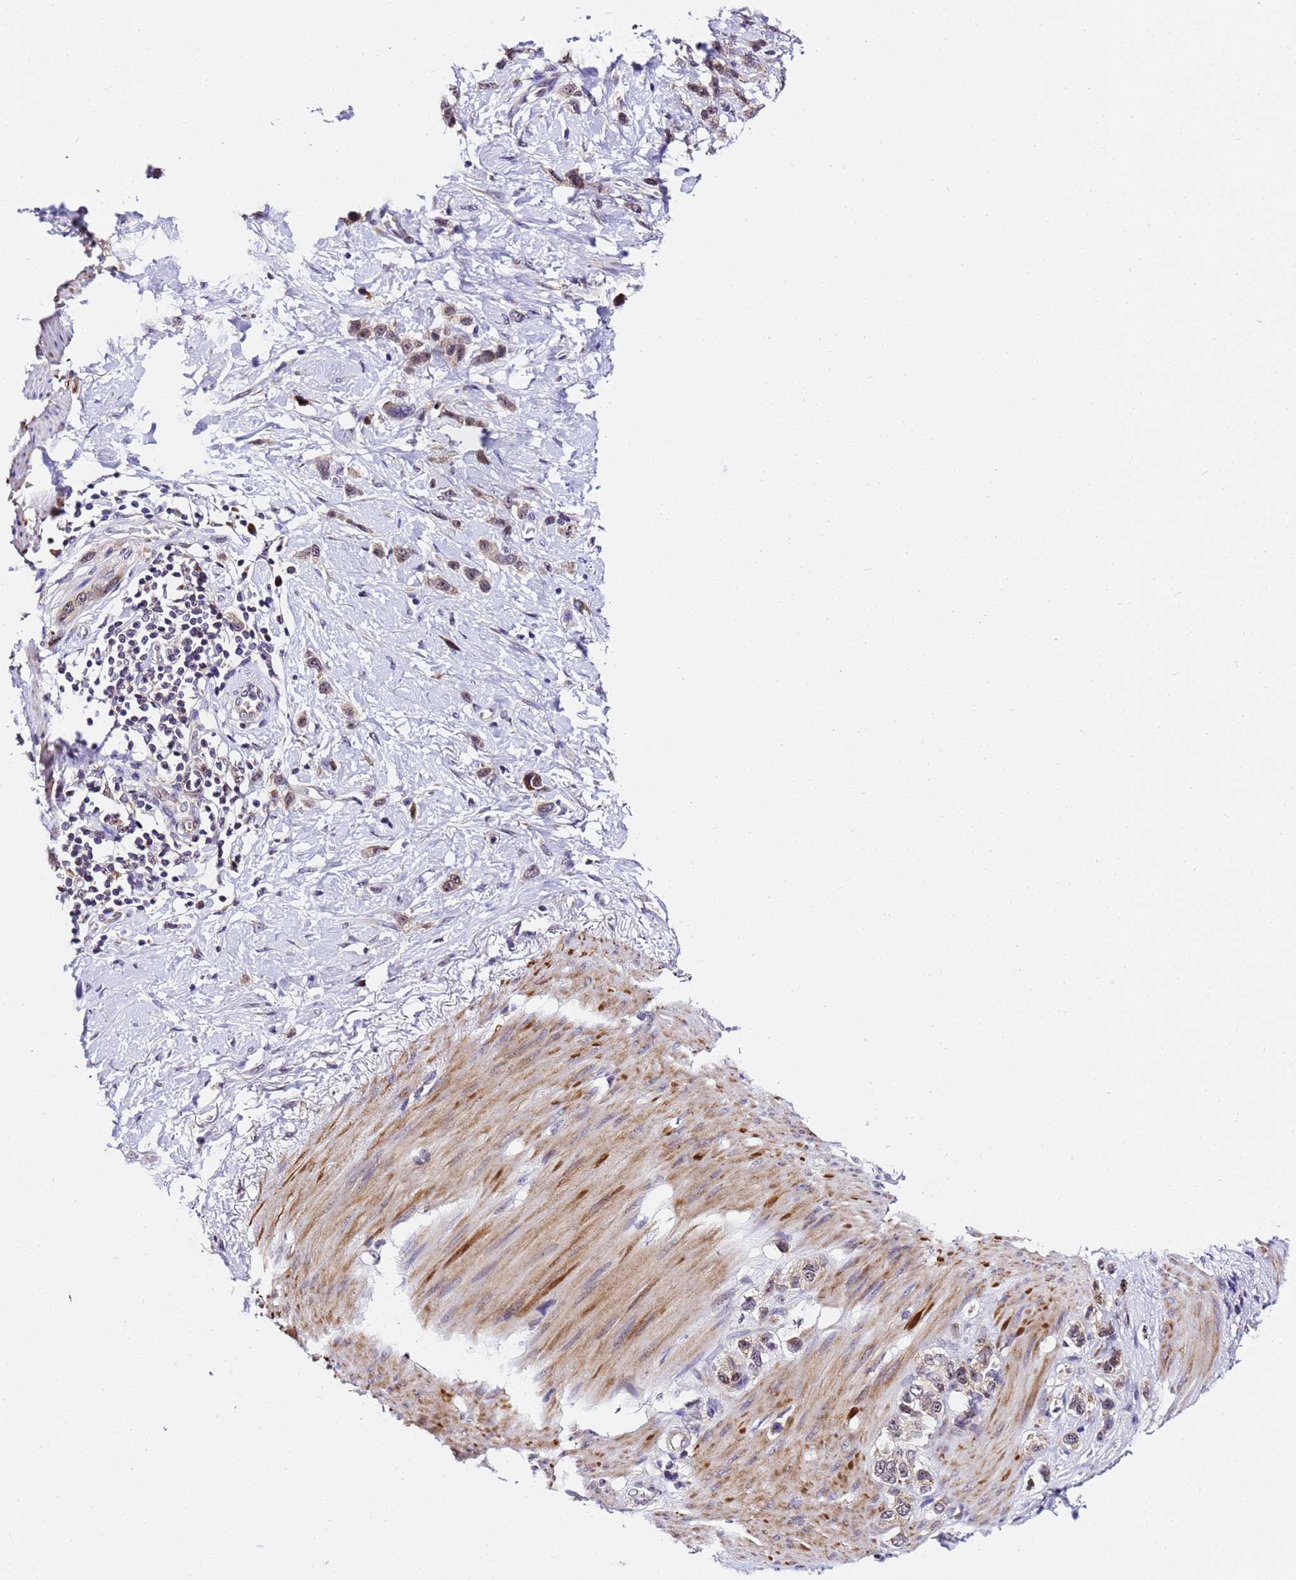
{"staining": {"intensity": "weak", "quantity": "25%-75%", "location": "nuclear"}, "tissue": "stomach cancer", "cell_type": "Tumor cells", "image_type": "cancer", "snomed": [{"axis": "morphology", "description": "Adenocarcinoma, NOS"}, {"axis": "morphology", "description": "Adenocarcinoma, High grade"}, {"axis": "topography", "description": "Stomach, upper"}, {"axis": "topography", "description": "Stomach, lower"}], "caption": "Stomach cancer (high-grade adenocarcinoma) stained for a protein shows weak nuclear positivity in tumor cells.", "gene": "SLX4IP", "patient": {"sex": "female", "age": 65}}